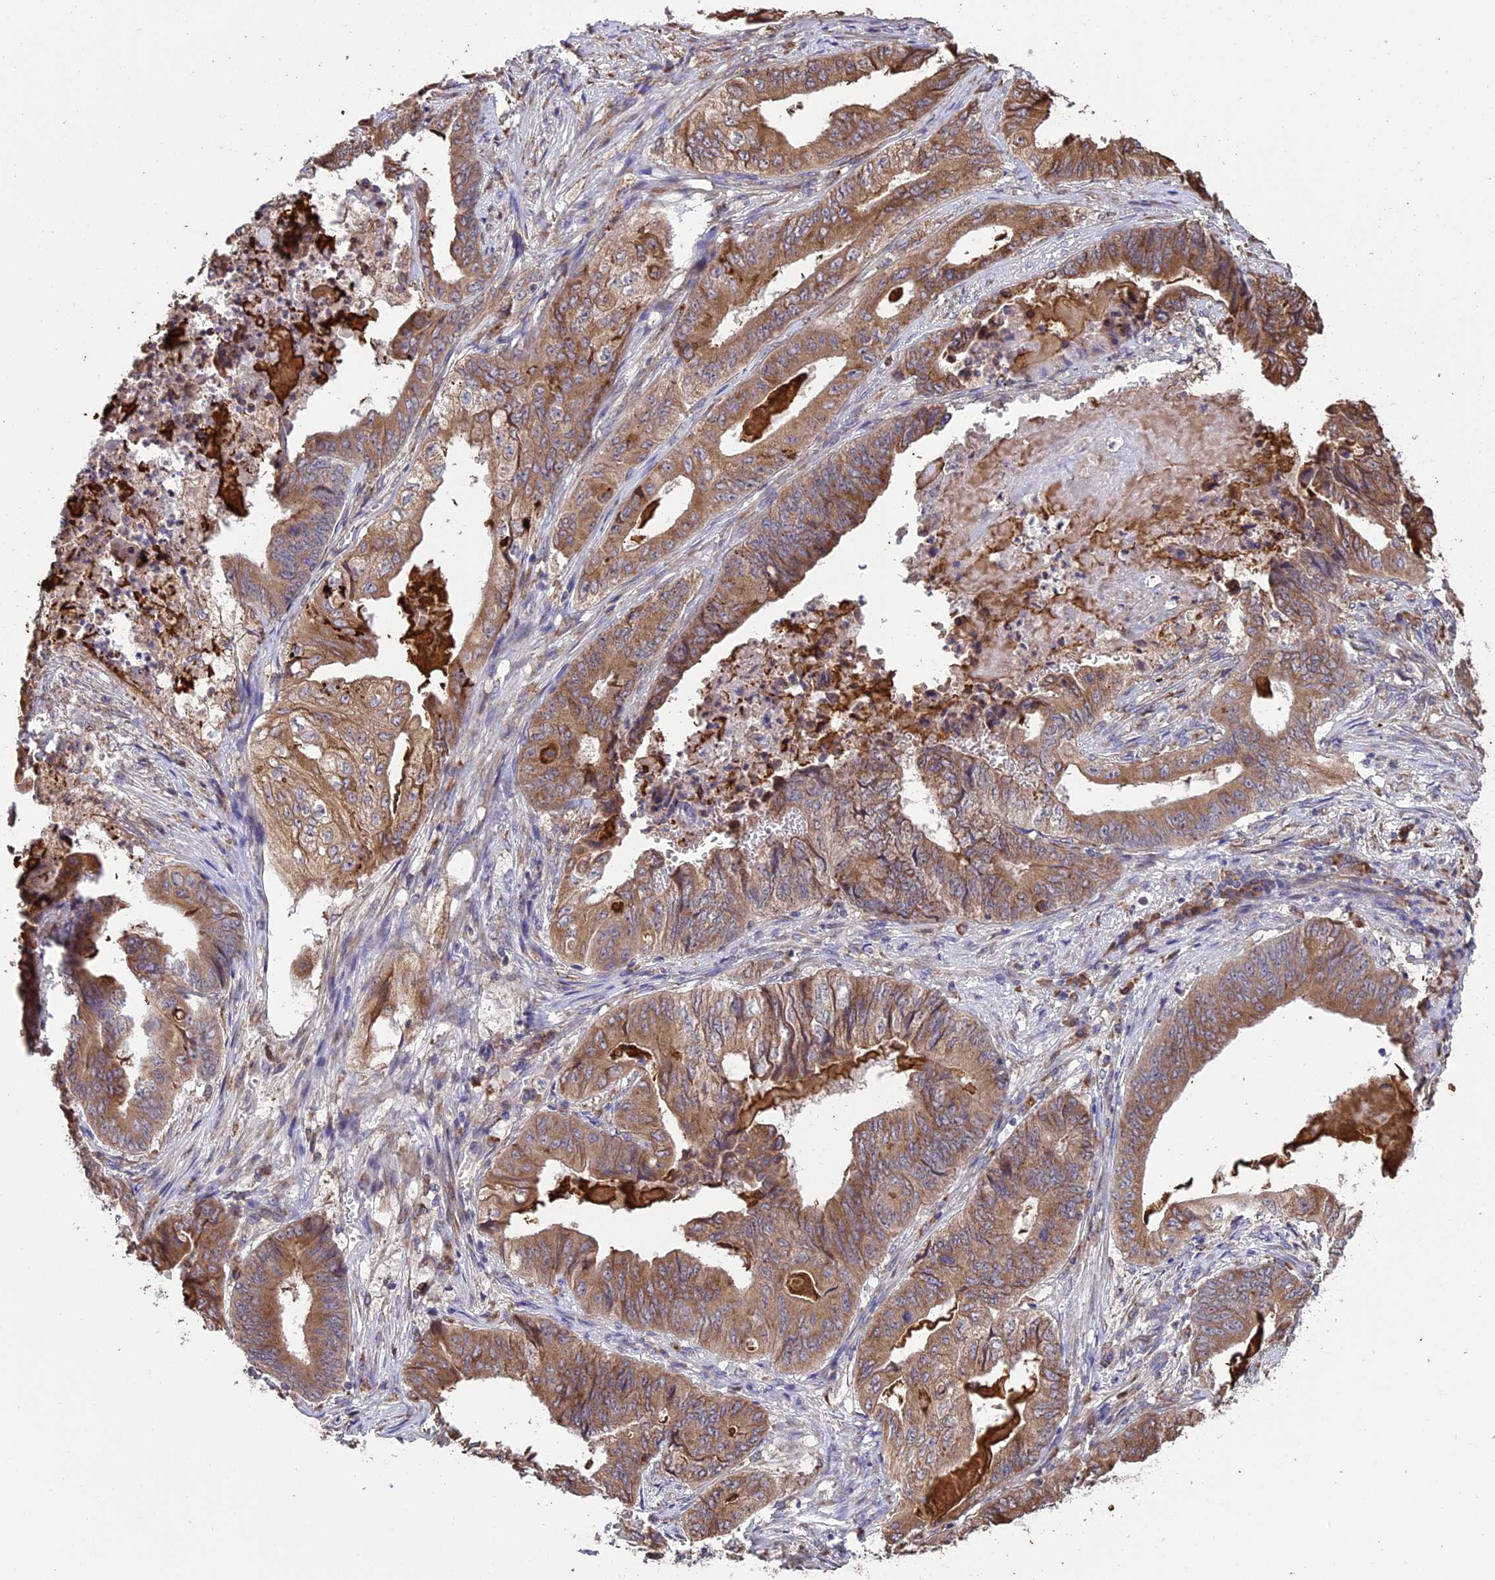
{"staining": {"intensity": "moderate", "quantity": ">75%", "location": "cytoplasmic/membranous"}, "tissue": "stomach cancer", "cell_type": "Tumor cells", "image_type": "cancer", "snomed": [{"axis": "morphology", "description": "Adenocarcinoma, NOS"}, {"axis": "topography", "description": "Stomach"}], "caption": "The histopathology image shows a brown stain indicating the presence of a protein in the cytoplasmic/membranous of tumor cells in stomach cancer (adenocarcinoma).", "gene": "DMRTA2", "patient": {"sex": "female", "age": 73}}